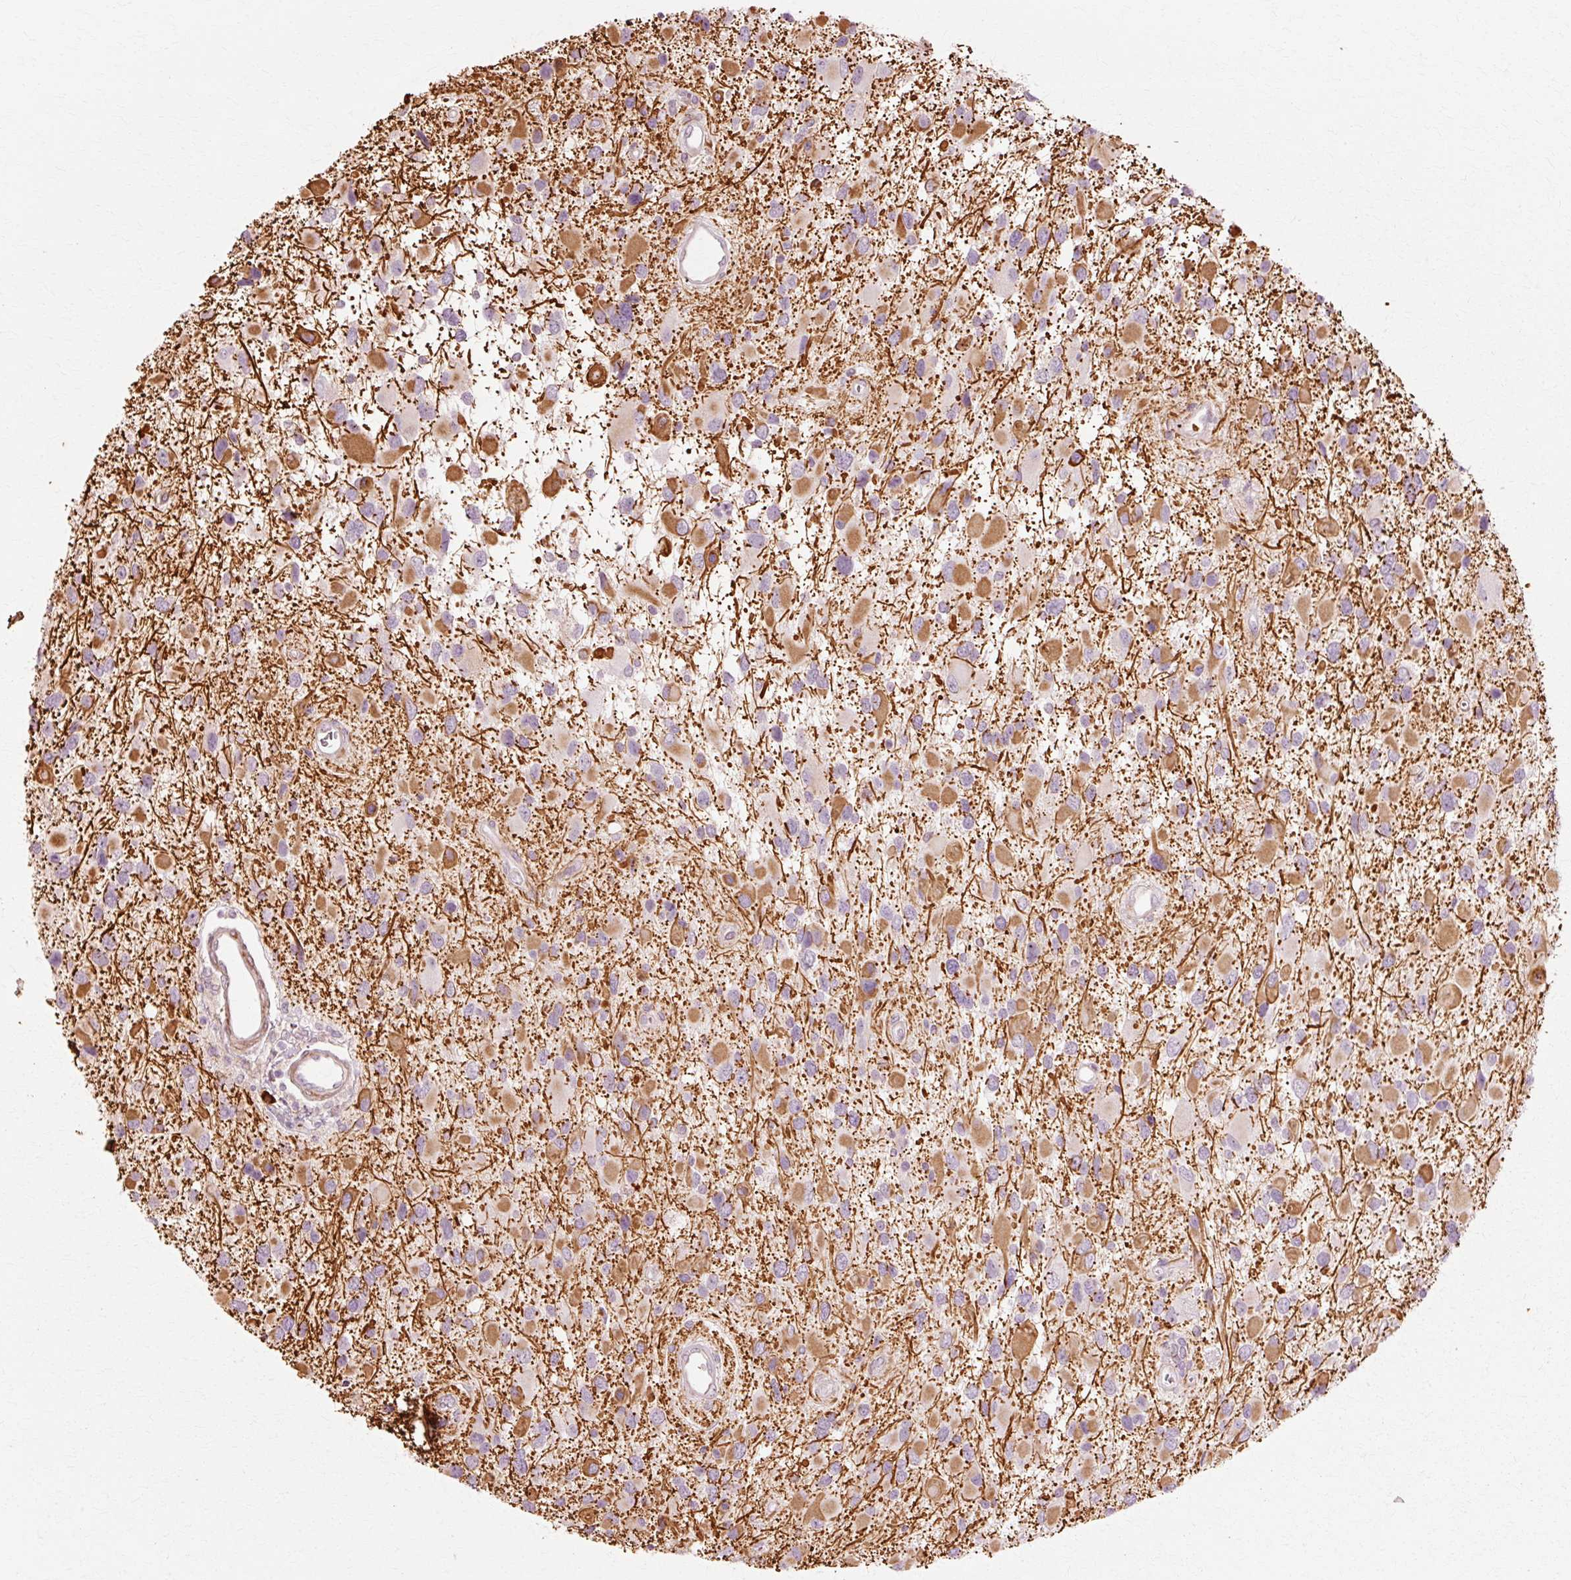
{"staining": {"intensity": "moderate", "quantity": "25%-75%", "location": "cytoplasmic/membranous"}, "tissue": "glioma", "cell_type": "Tumor cells", "image_type": "cancer", "snomed": [{"axis": "morphology", "description": "Glioma, malignant, High grade"}, {"axis": "topography", "description": "Brain"}], "caption": "Immunohistochemistry (IHC) (DAB (3,3'-diaminobenzidine)) staining of malignant glioma (high-grade) demonstrates moderate cytoplasmic/membranous protein staining in approximately 25%-75% of tumor cells.", "gene": "RGPD5", "patient": {"sex": "male", "age": 53}}